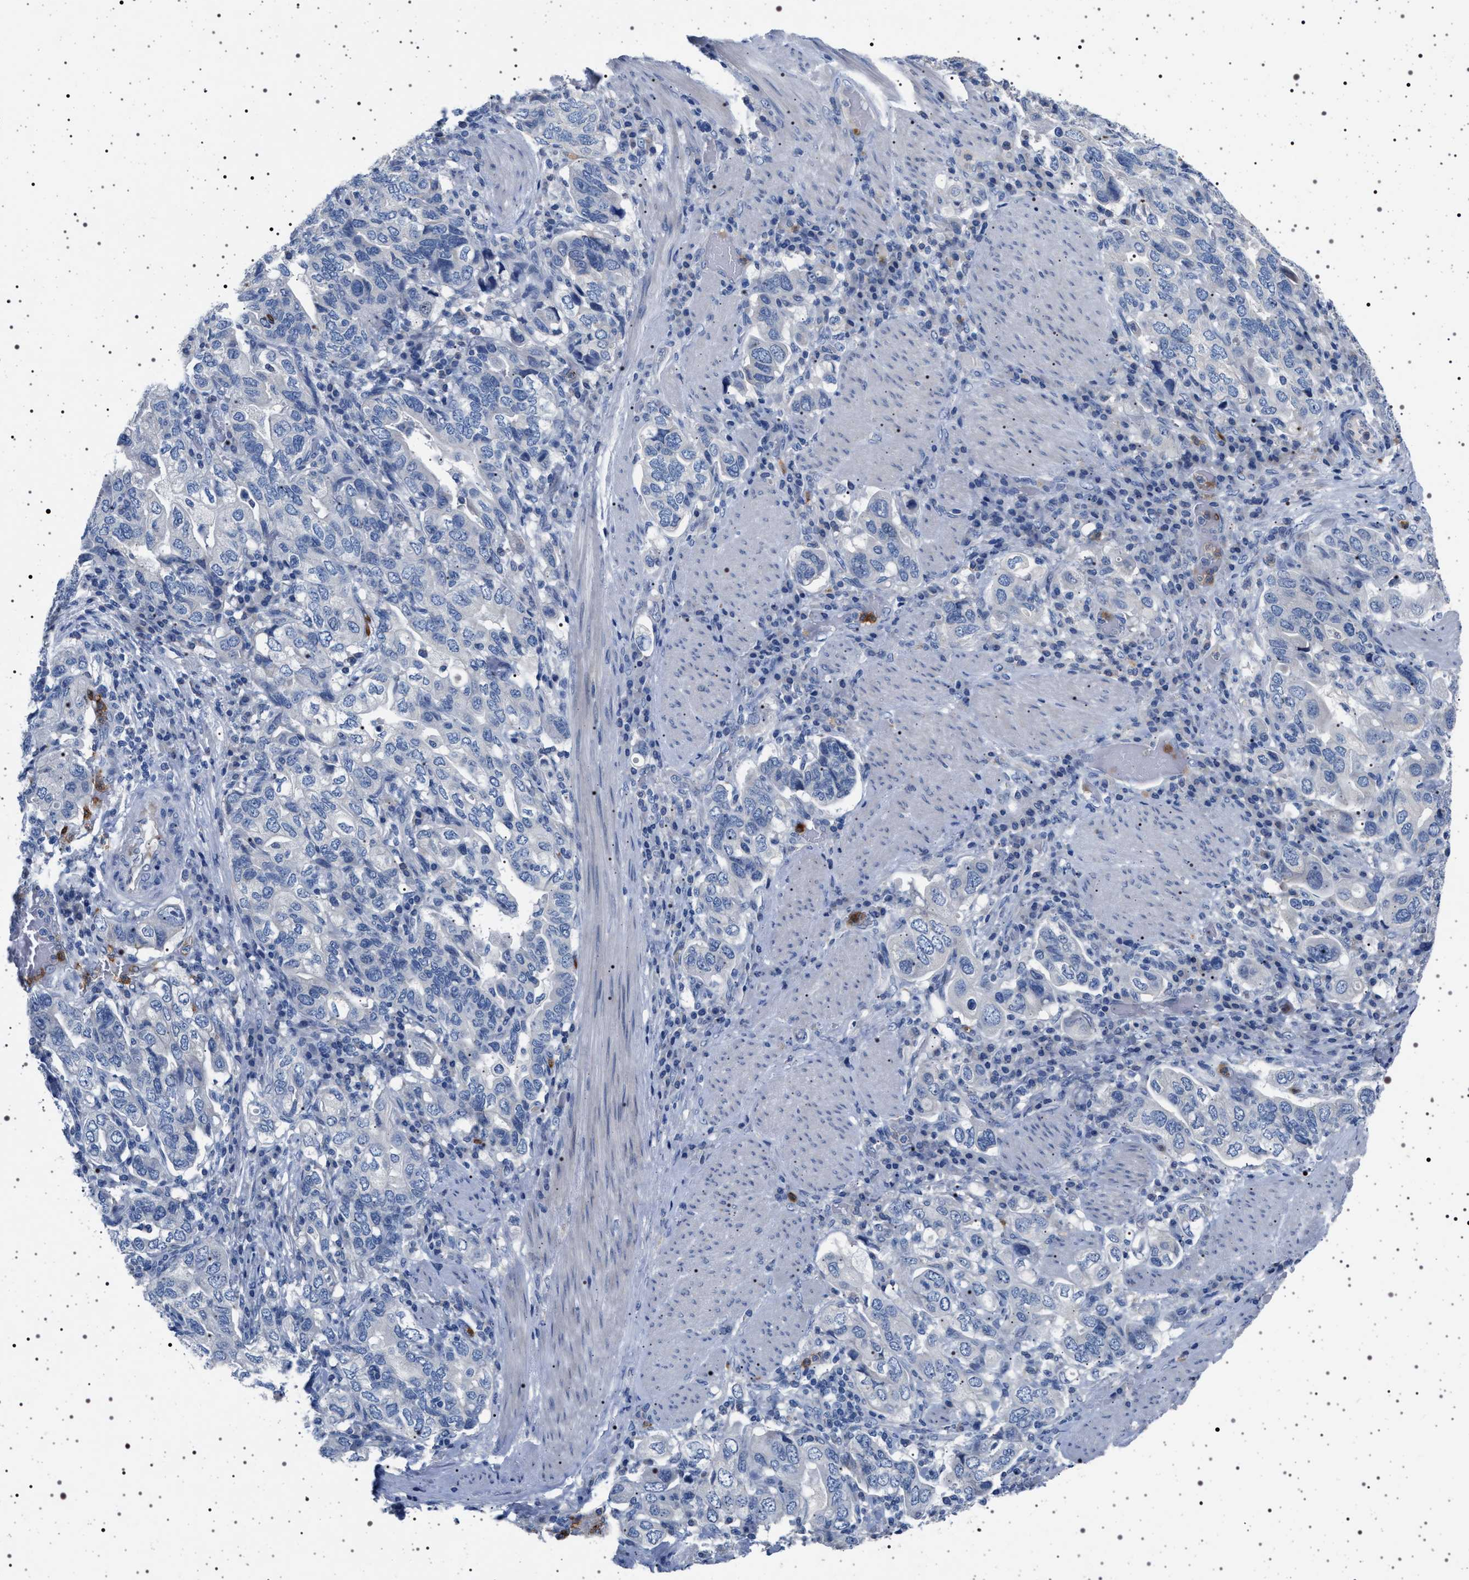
{"staining": {"intensity": "negative", "quantity": "none", "location": "none"}, "tissue": "stomach cancer", "cell_type": "Tumor cells", "image_type": "cancer", "snomed": [{"axis": "morphology", "description": "Adenocarcinoma, NOS"}, {"axis": "topography", "description": "Stomach, upper"}], "caption": "This photomicrograph is of stomach cancer (adenocarcinoma) stained with immunohistochemistry (IHC) to label a protein in brown with the nuclei are counter-stained blue. There is no staining in tumor cells.", "gene": "NAT9", "patient": {"sex": "male", "age": 62}}